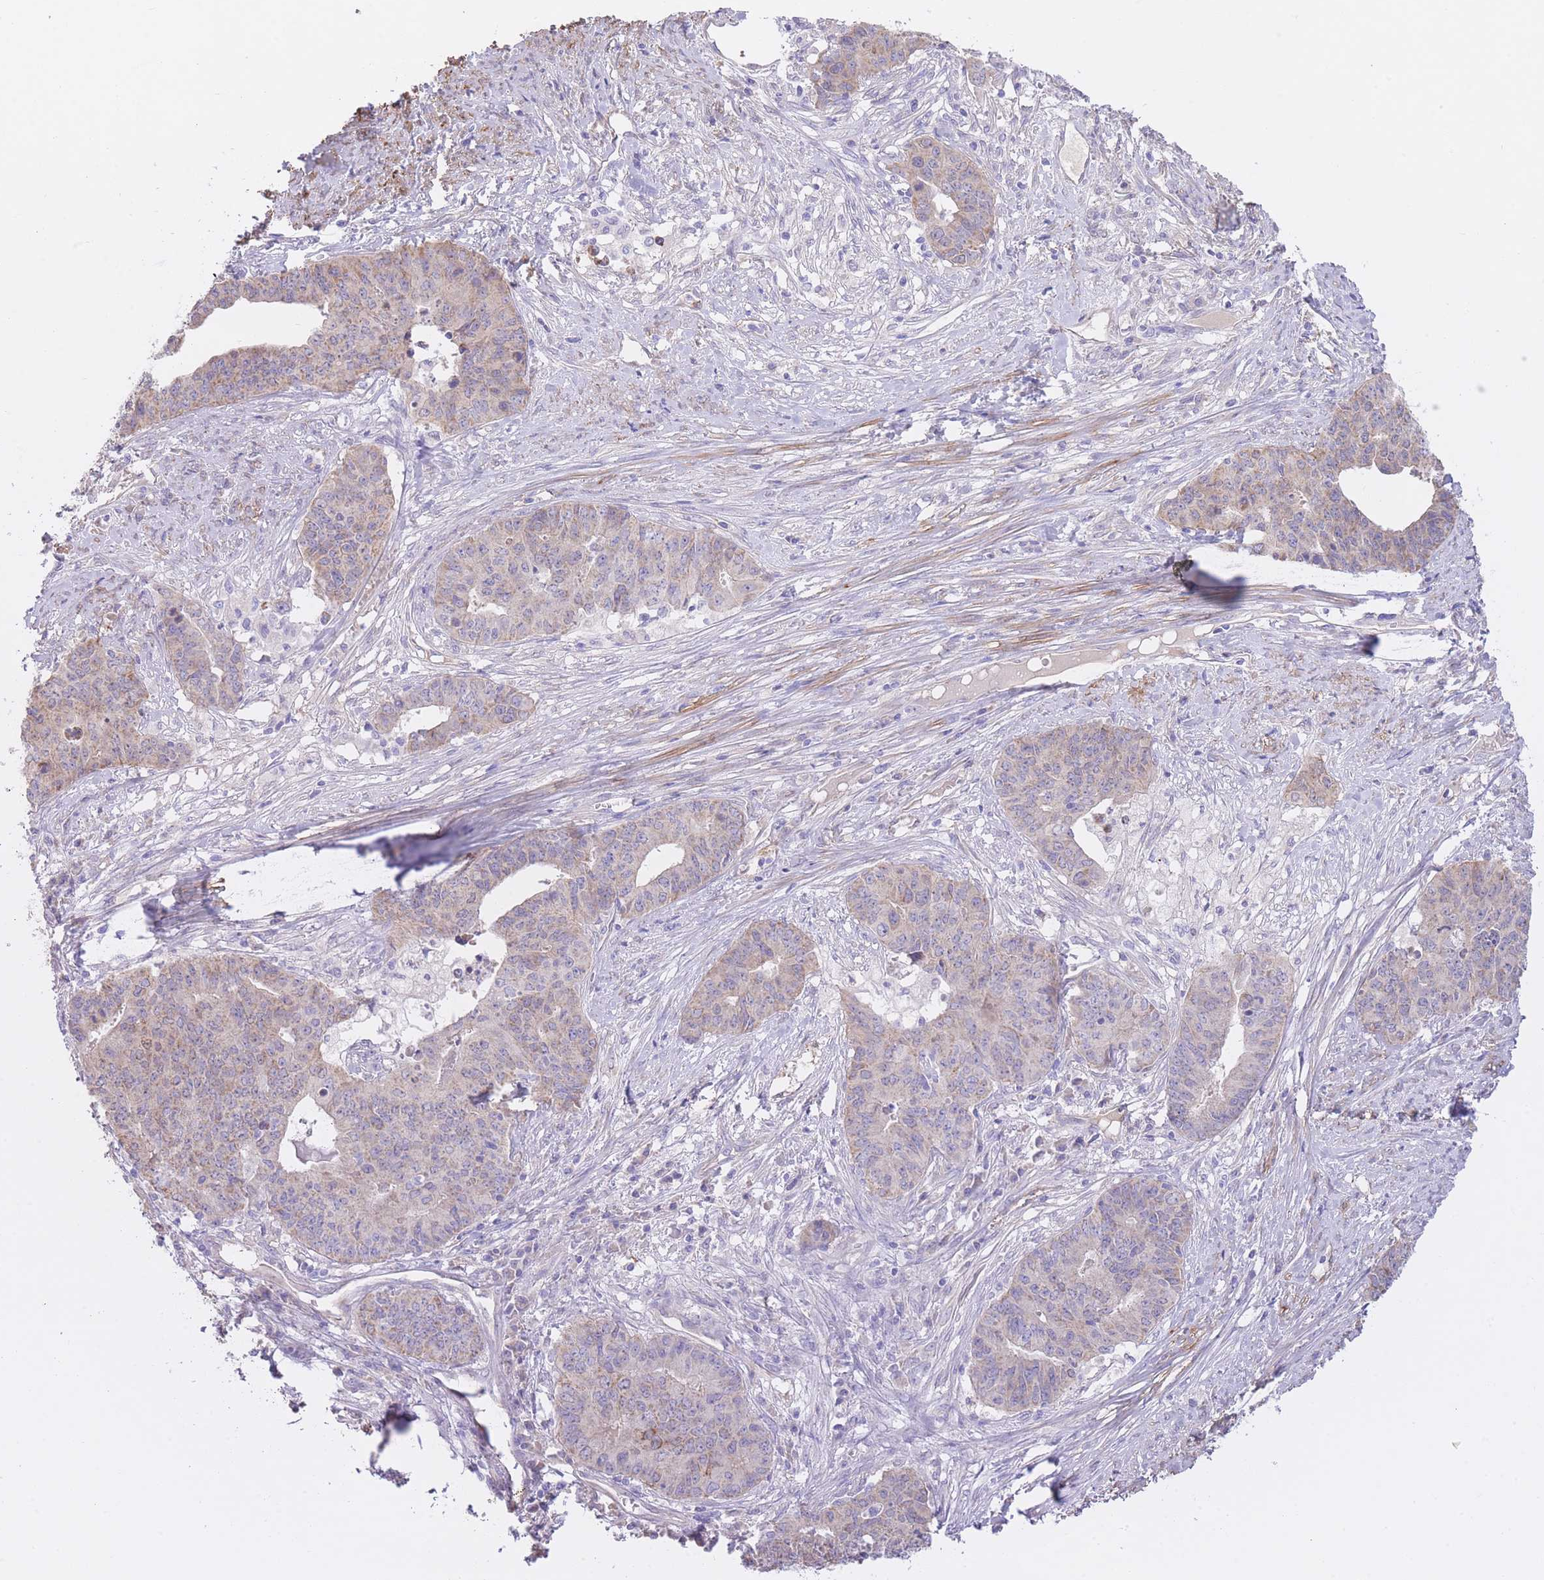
{"staining": {"intensity": "weak", "quantity": "<25%", "location": "cytoplasmic/membranous"}, "tissue": "endometrial cancer", "cell_type": "Tumor cells", "image_type": "cancer", "snomed": [{"axis": "morphology", "description": "Adenocarcinoma, NOS"}, {"axis": "topography", "description": "Endometrium"}], "caption": "Immunohistochemistry micrograph of neoplastic tissue: endometrial cancer stained with DAB (3,3'-diaminobenzidine) exhibits no significant protein positivity in tumor cells. (DAB (3,3'-diaminobenzidine) IHC, high magnification).", "gene": "PGM1", "patient": {"sex": "female", "age": 59}}